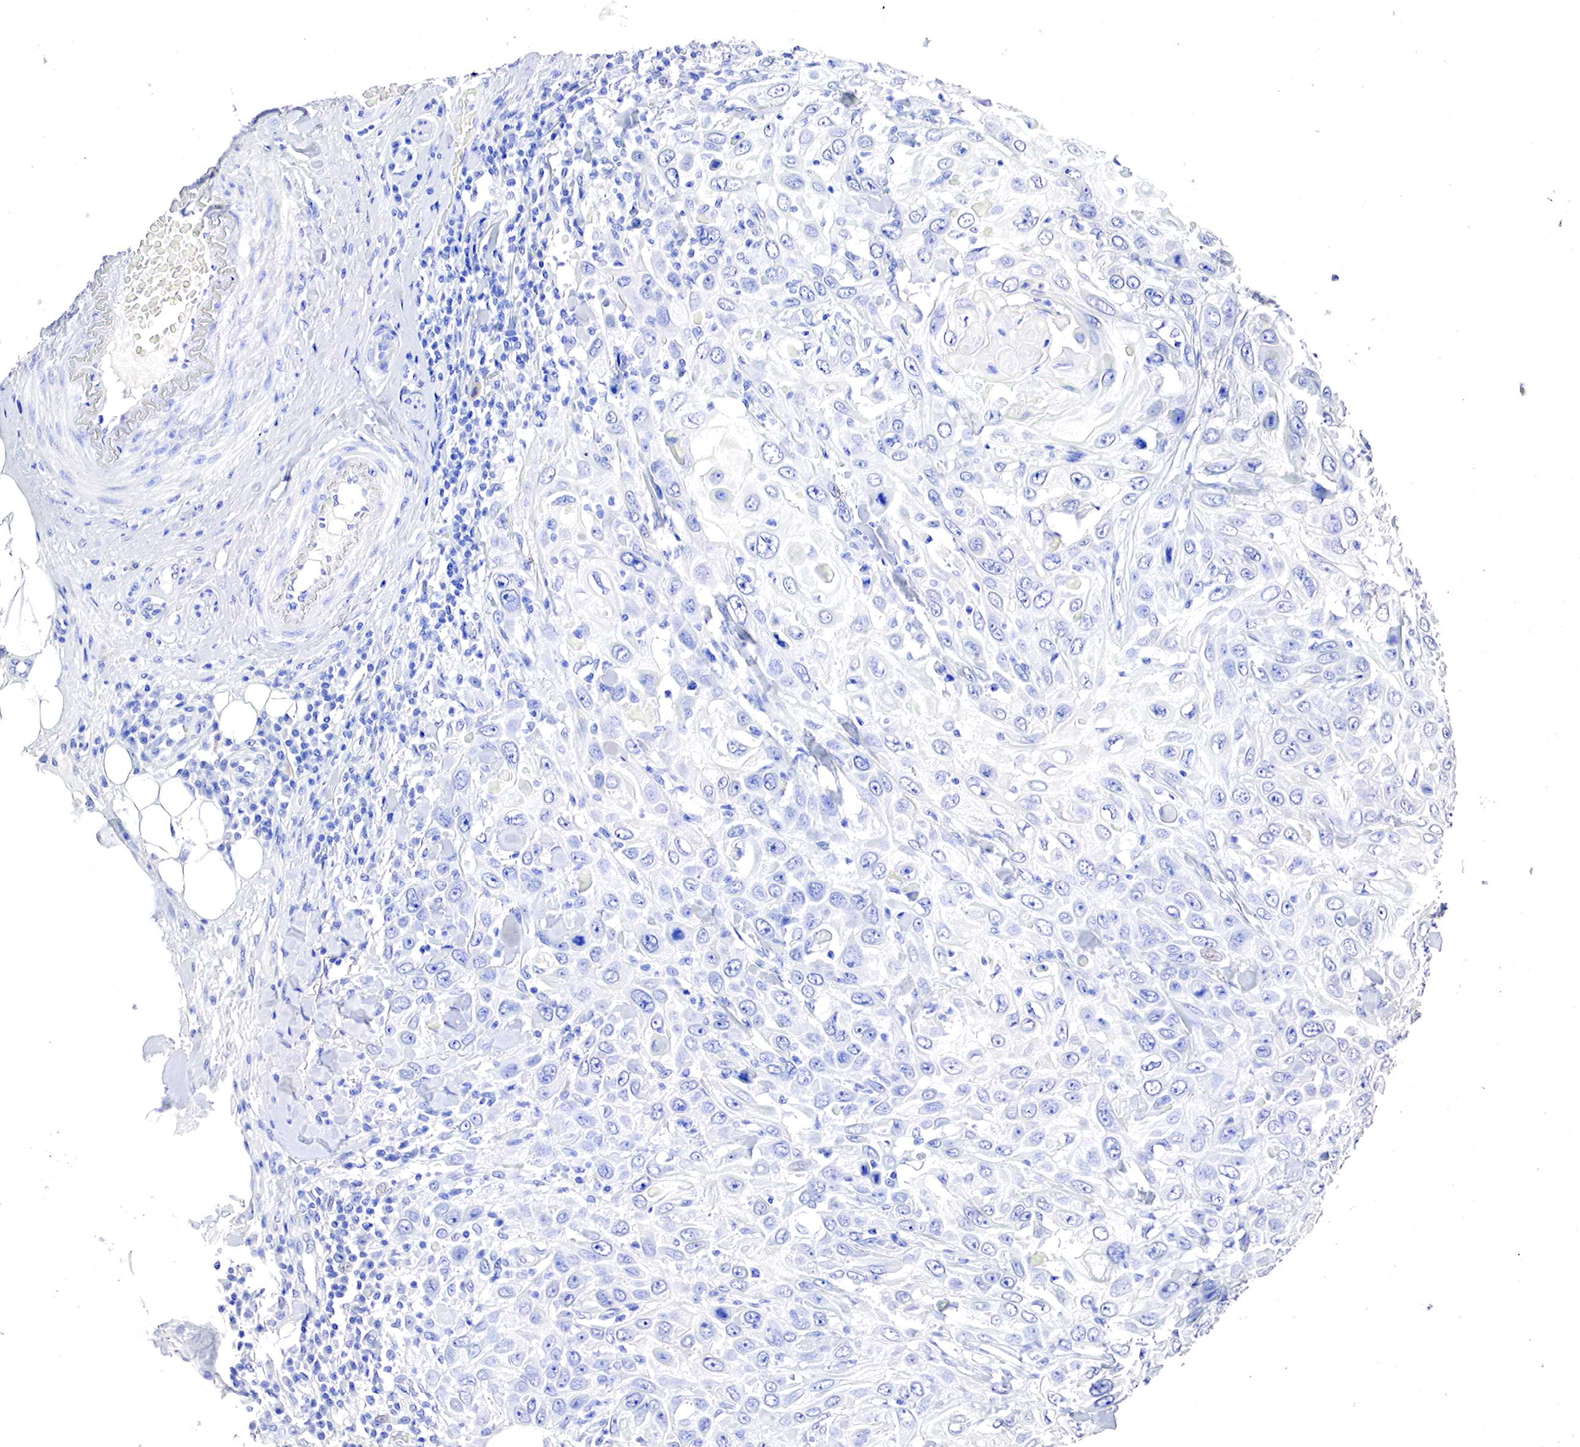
{"staining": {"intensity": "negative", "quantity": "none", "location": "none"}, "tissue": "skin cancer", "cell_type": "Tumor cells", "image_type": "cancer", "snomed": [{"axis": "morphology", "description": "Squamous cell carcinoma, NOS"}, {"axis": "topography", "description": "Skin"}], "caption": "Photomicrograph shows no protein staining in tumor cells of skin squamous cell carcinoma tissue. (DAB immunohistochemistry (IHC) with hematoxylin counter stain).", "gene": "OTC", "patient": {"sex": "male", "age": 84}}